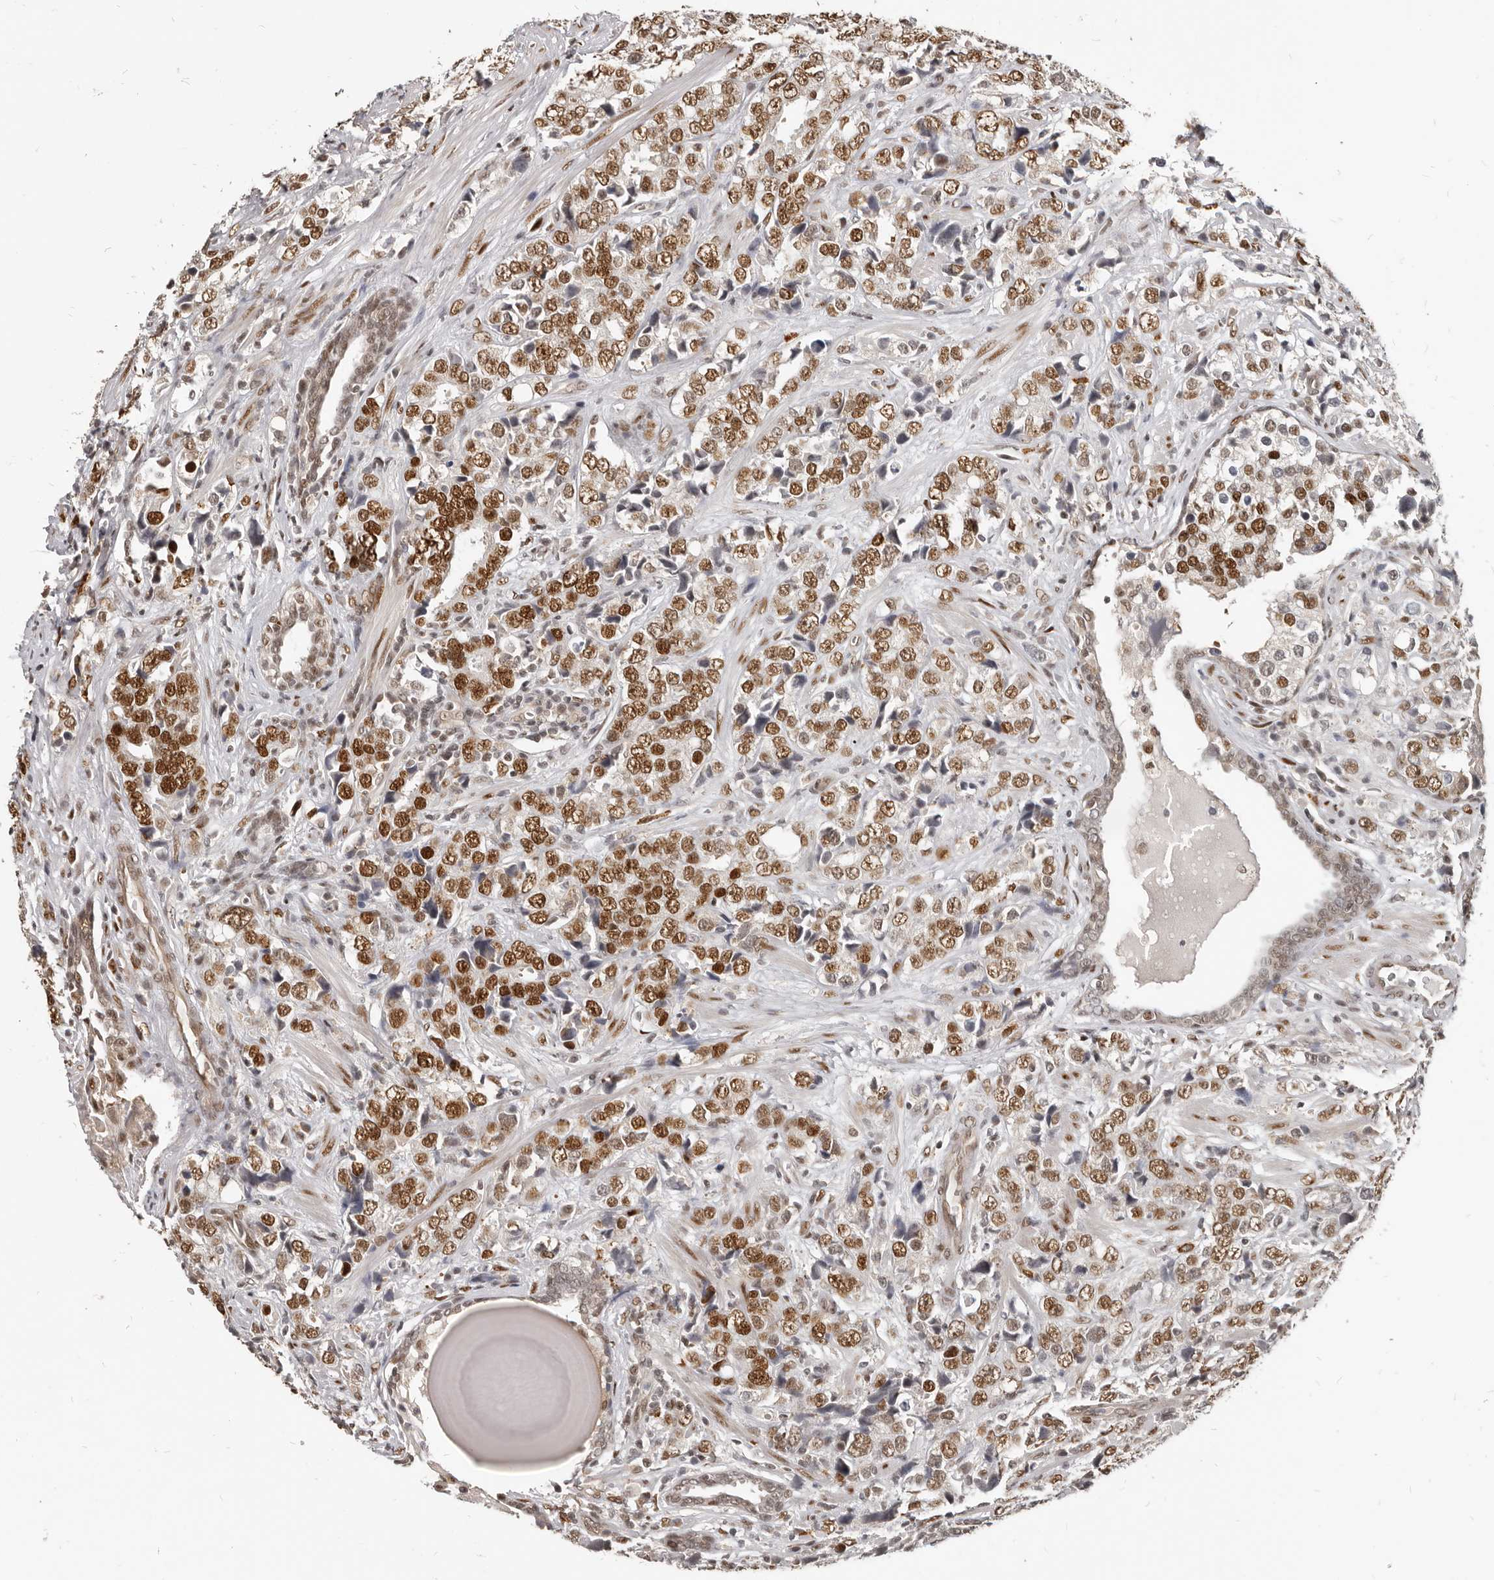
{"staining": {"intensity": "moderate", "quantity": ">75%", "location": "nuclear"}, "tissue": "prostate cancer", "cell_type": "Tumor cells", "image_type": "cancer", "snomed": [{"axis": "morphology", "description": "Adenocarcinoma, High grade"}, {"axis": "topography", "description": "Prostate"}], "caption": "Moderate nuclear staining is appreciated in approximately >75% of tumor cells in high-grade adenocarcinoma (prostate).", "gene": "ATF5", "patient": {"sex": "male", "age": 71}}